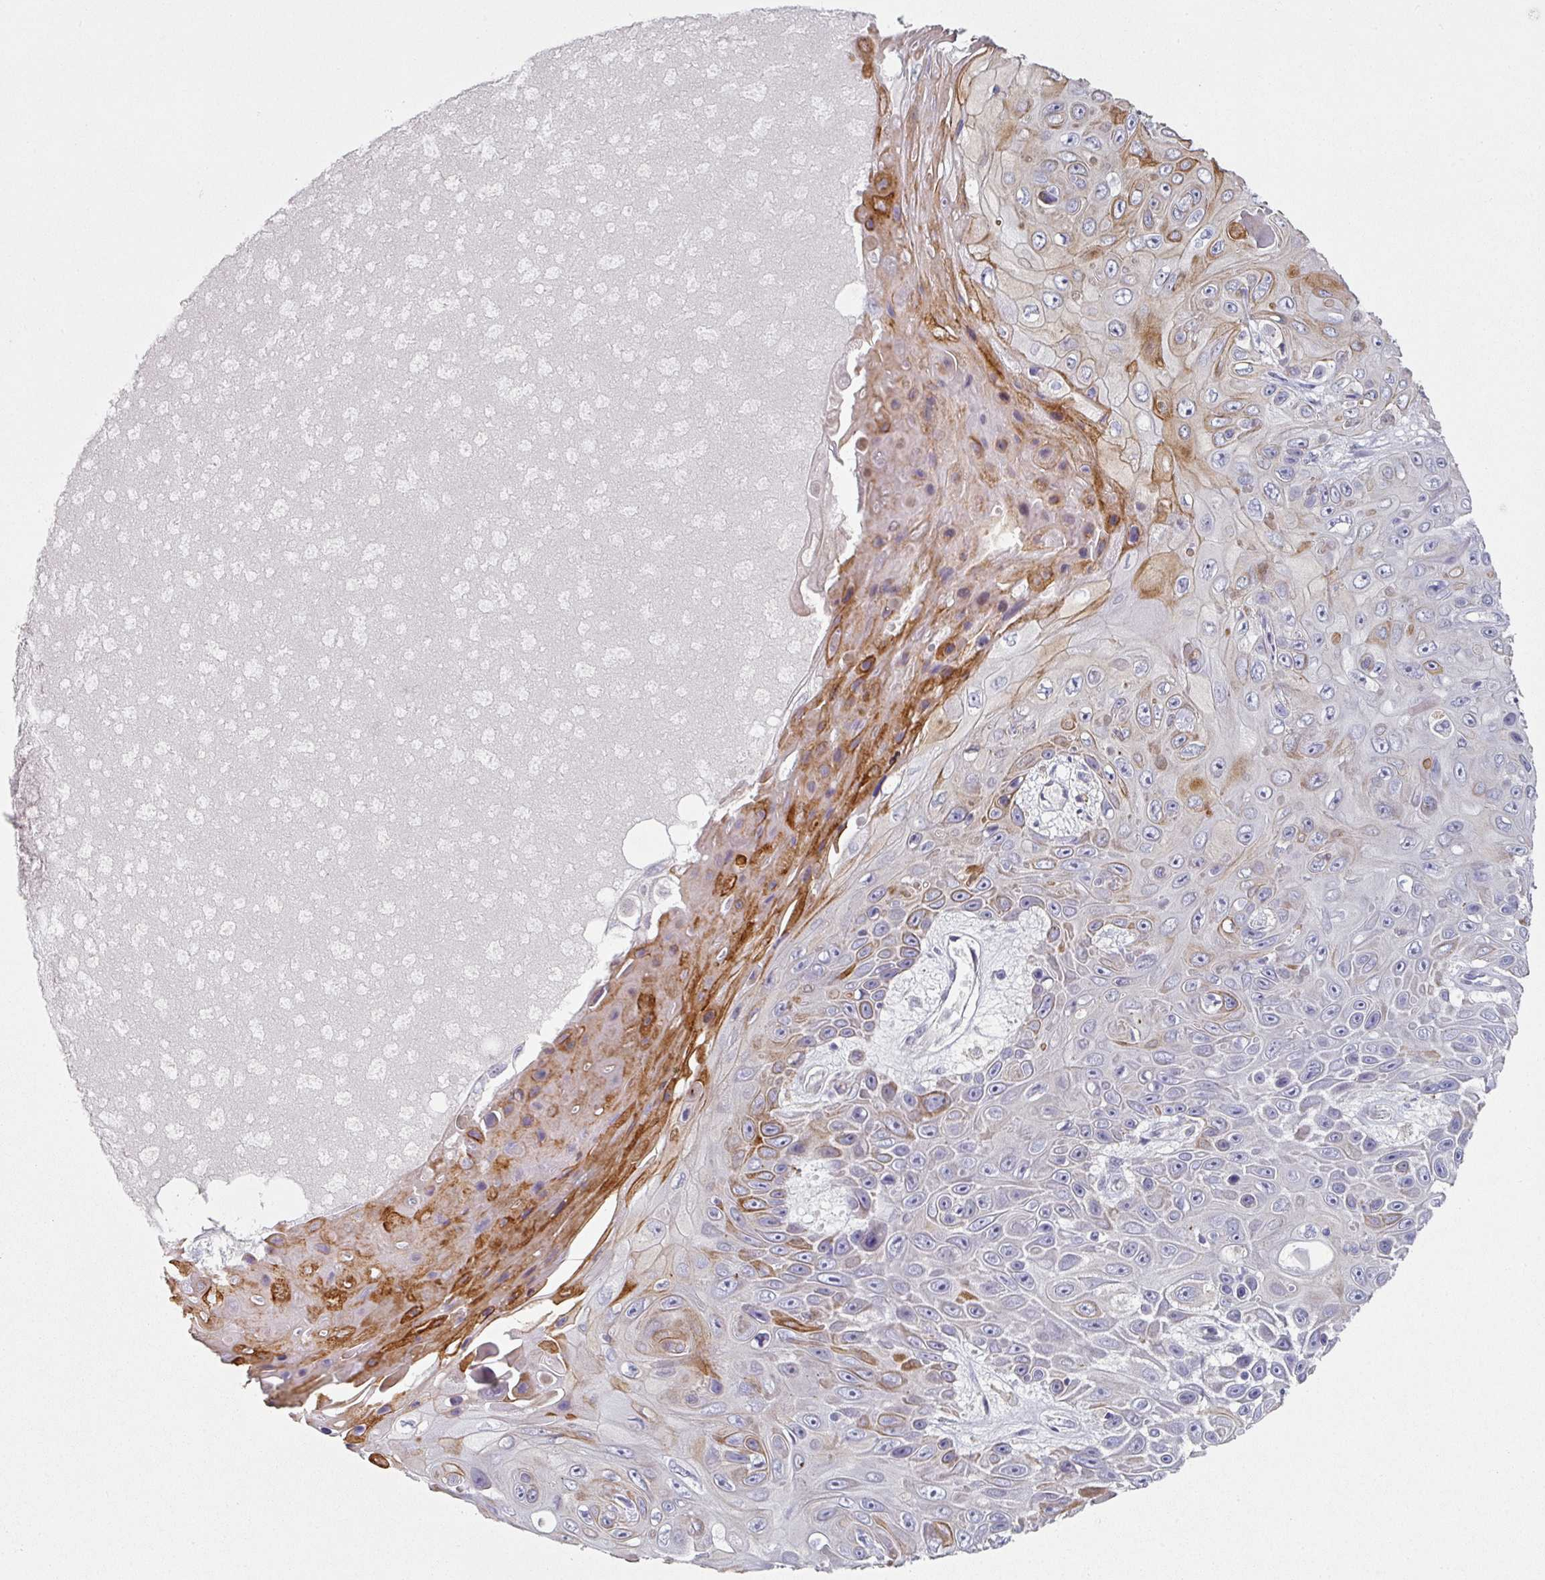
{"staining": {"intensity": "moderate", "quantity": "25%-75%", "location": "cytoplasmic/membranous"}, "tissue": "skin cancer", "cell_type": "Tumor cells", "image_type": "cancer", "snomed": [{"axis": "morphology", "description": "Squamous cell carcinoma, NOS"}, {"axis": "topography", "description": "Skin"}], "caption": "DAB immunohistochemical staining of skin cancer demonstrates moderate cytoplasmic/membranous protein staining in about 25%-75% of tumor cells.", "gene": "WSB2", "patient": {"sex": "male", "age": 82}}